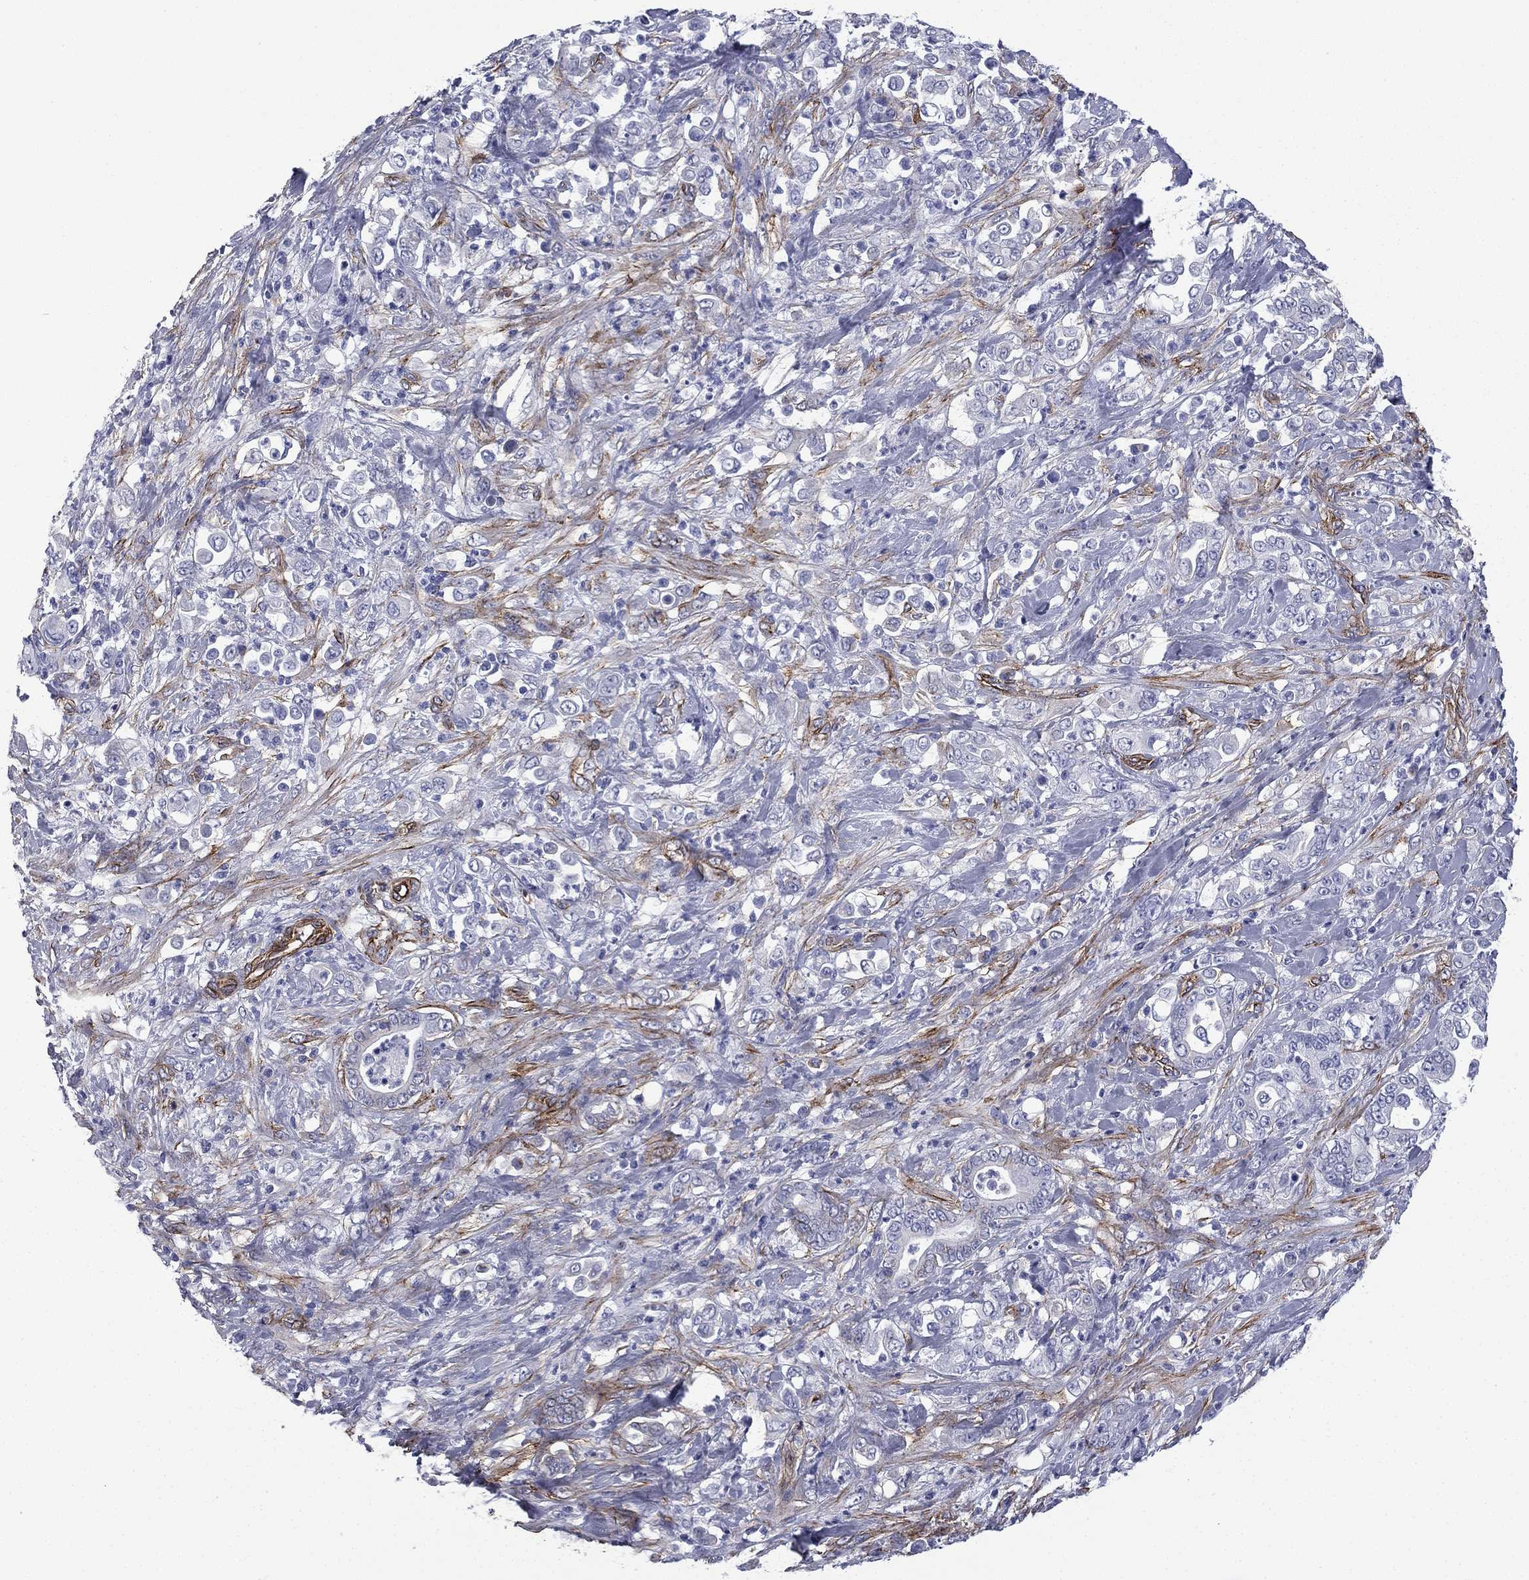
{"staining": {"intensity": "negative", "quantity": "none", "location": "none"}, "tissue": "stomach cancer", "cell_type": "Tumor cells", "image_type": "cancer", "snomed": [{"axis": "morphology", "description": "Adenocarcinoma, NOS"}, {"axis": "topography", "description": "Stomach"}], "caption": "High magnification brightfield microscopy of stomach cancer (adenocarcinoma) stained with DAB (brown) and counterstained with hematoxylin (blue): tumor cells show no significant positivity.", "gene": "CAVIN3", "patient": {"sex": "female", "age": 79}}